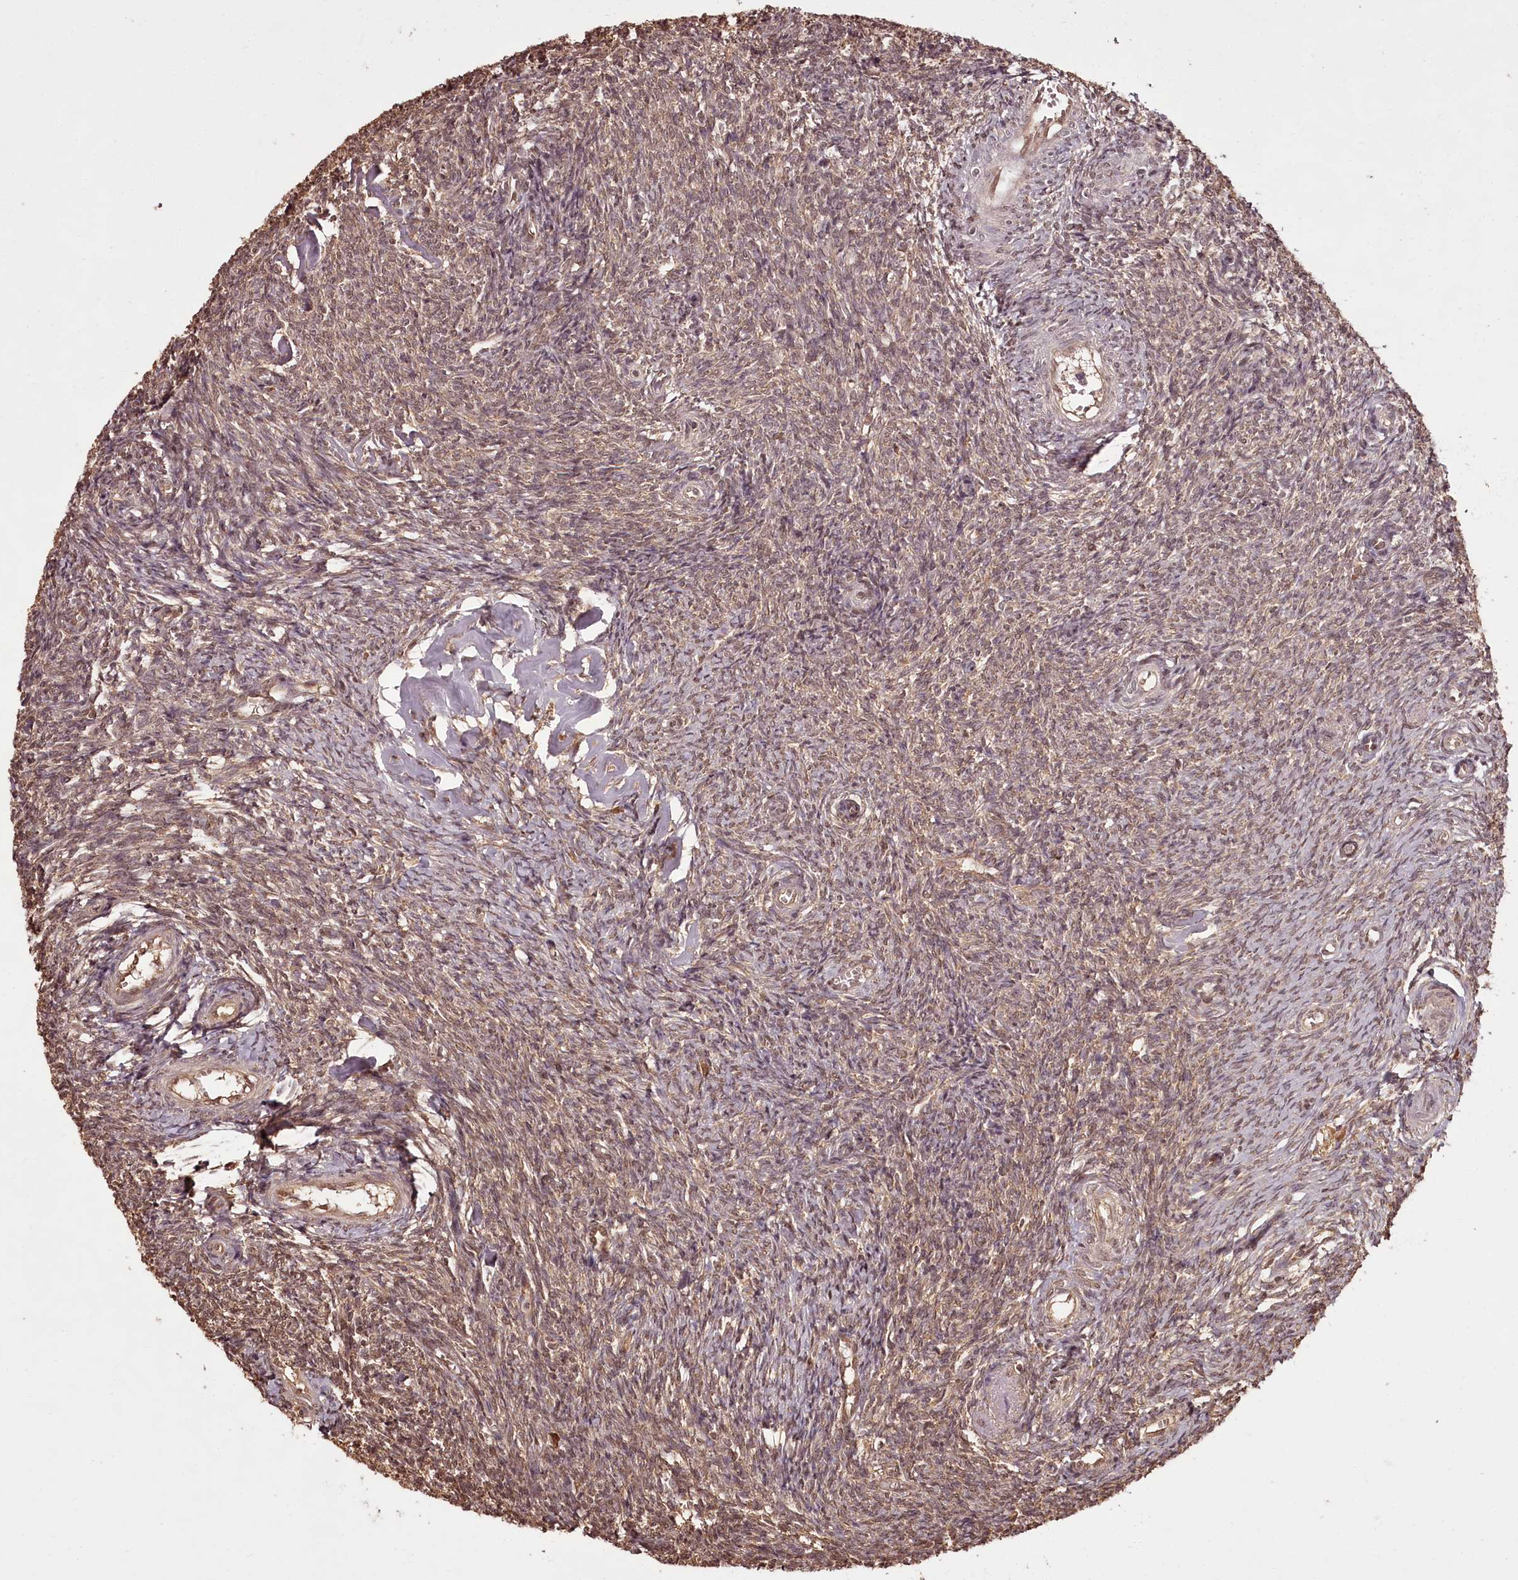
{"staining": {"intensity": "weak", "quantity": "25%-75%", "location": "nuclear"}, "tissue": "ovary", "cell_type": "Ovarian stroma cells", "image_type": "normal", "snomed": [{"axis": "morphology", "description": "Normal tissue, NOS"}, {"axis": "topography", "description": "Ovary"}], "caption": "Immunohistochemical staining of benign ovary demonstrates low levels of weak nuclear expression in about 25%-75% of ovarian stroma cells. Nuclei are stained in blue.", "gene": "NPRL2", "patient": {"sex": "female", "age": 44}}